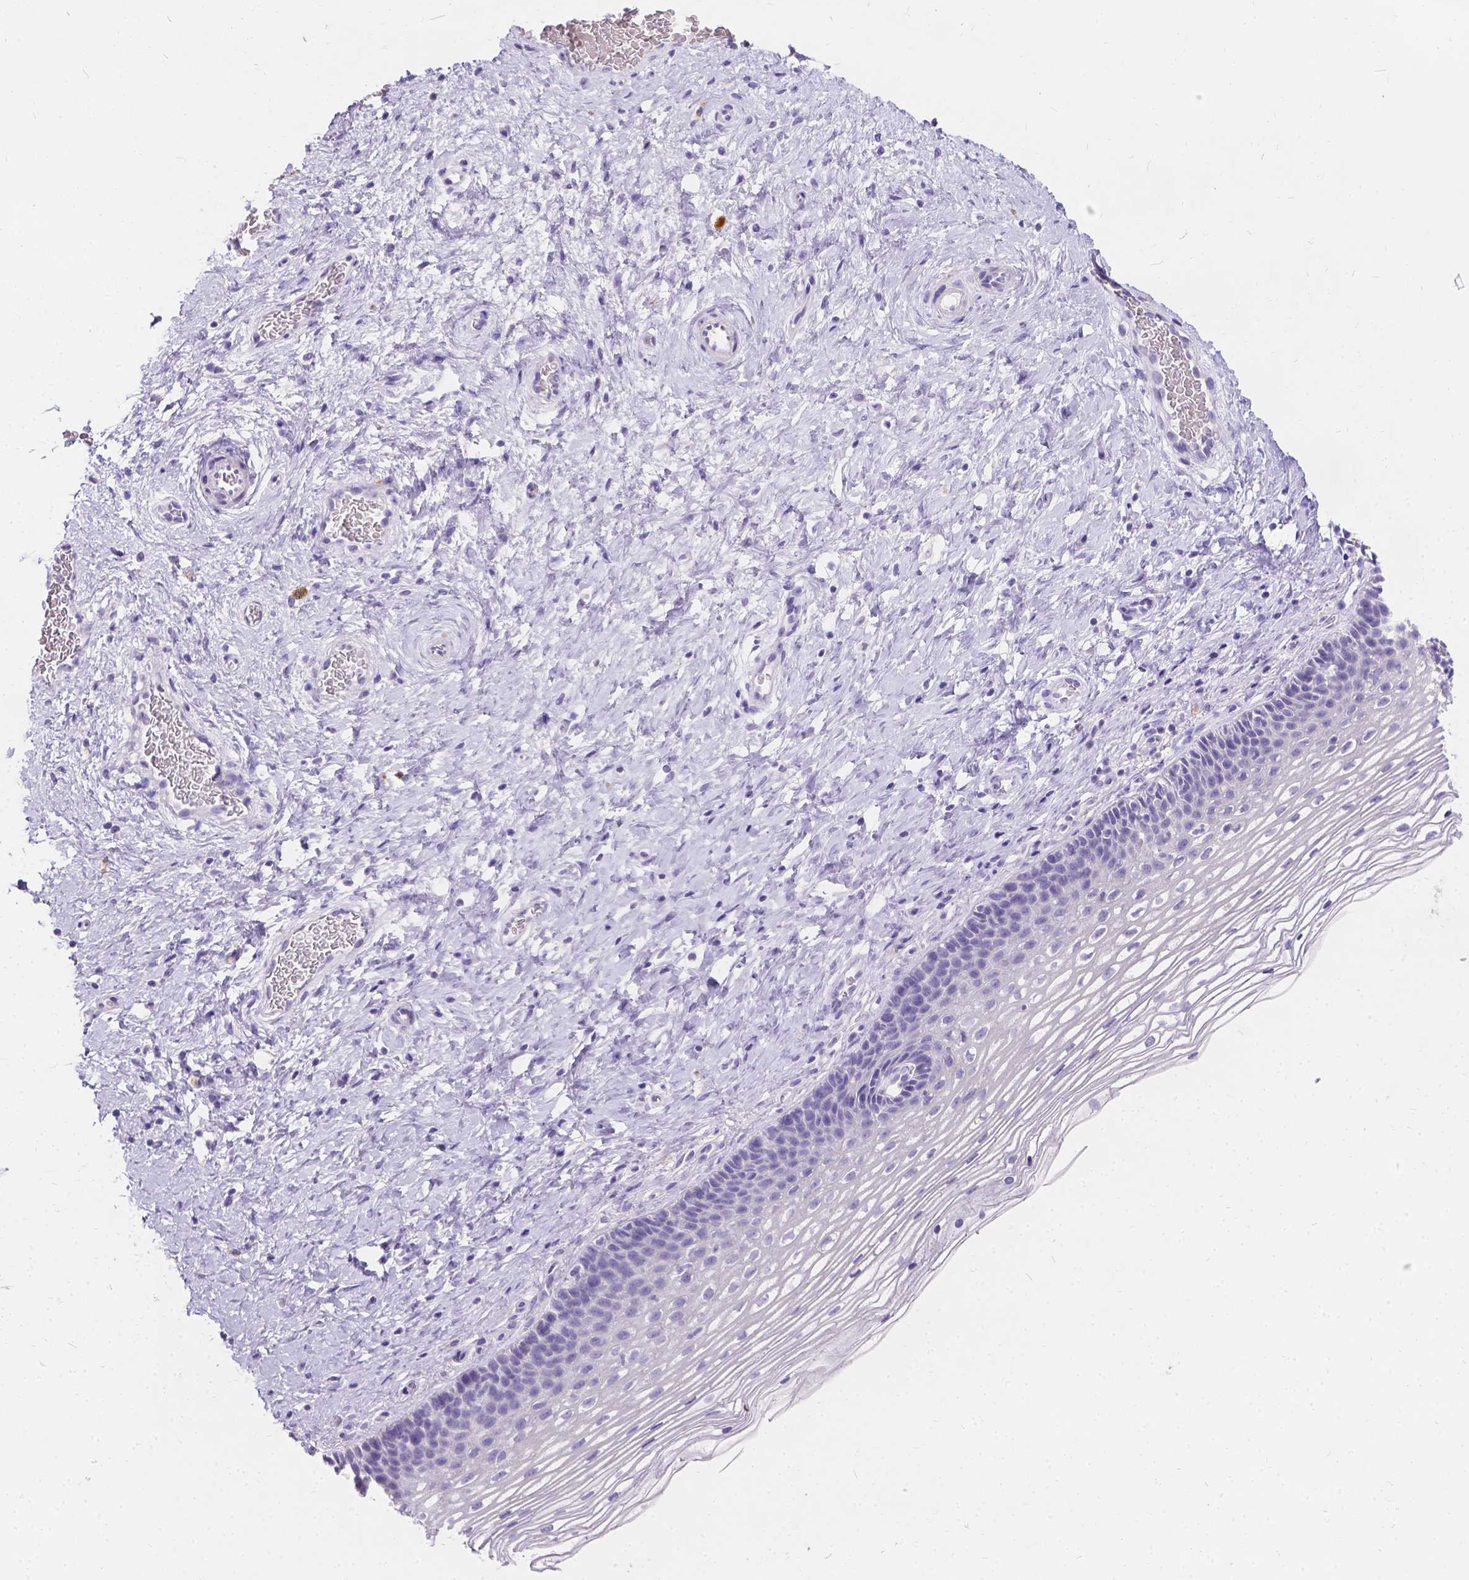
{"staining": {"intensity": "negative", "quantity": "none", "location": "none"}, "tissue": "cervix", "cell_type": "Glandular cells", "image_type": "normal", "snomed": [{"axis": "morphology", "description": "Normal tissue, NOS"}, {"axis": "topography", "description": "Cervix"}], "caption": "The micrograph reveals no staining of glandular cells in unremarkable cervix.", "gene": "GNRHR", "patient": {"sex": "female", "age": 34}}